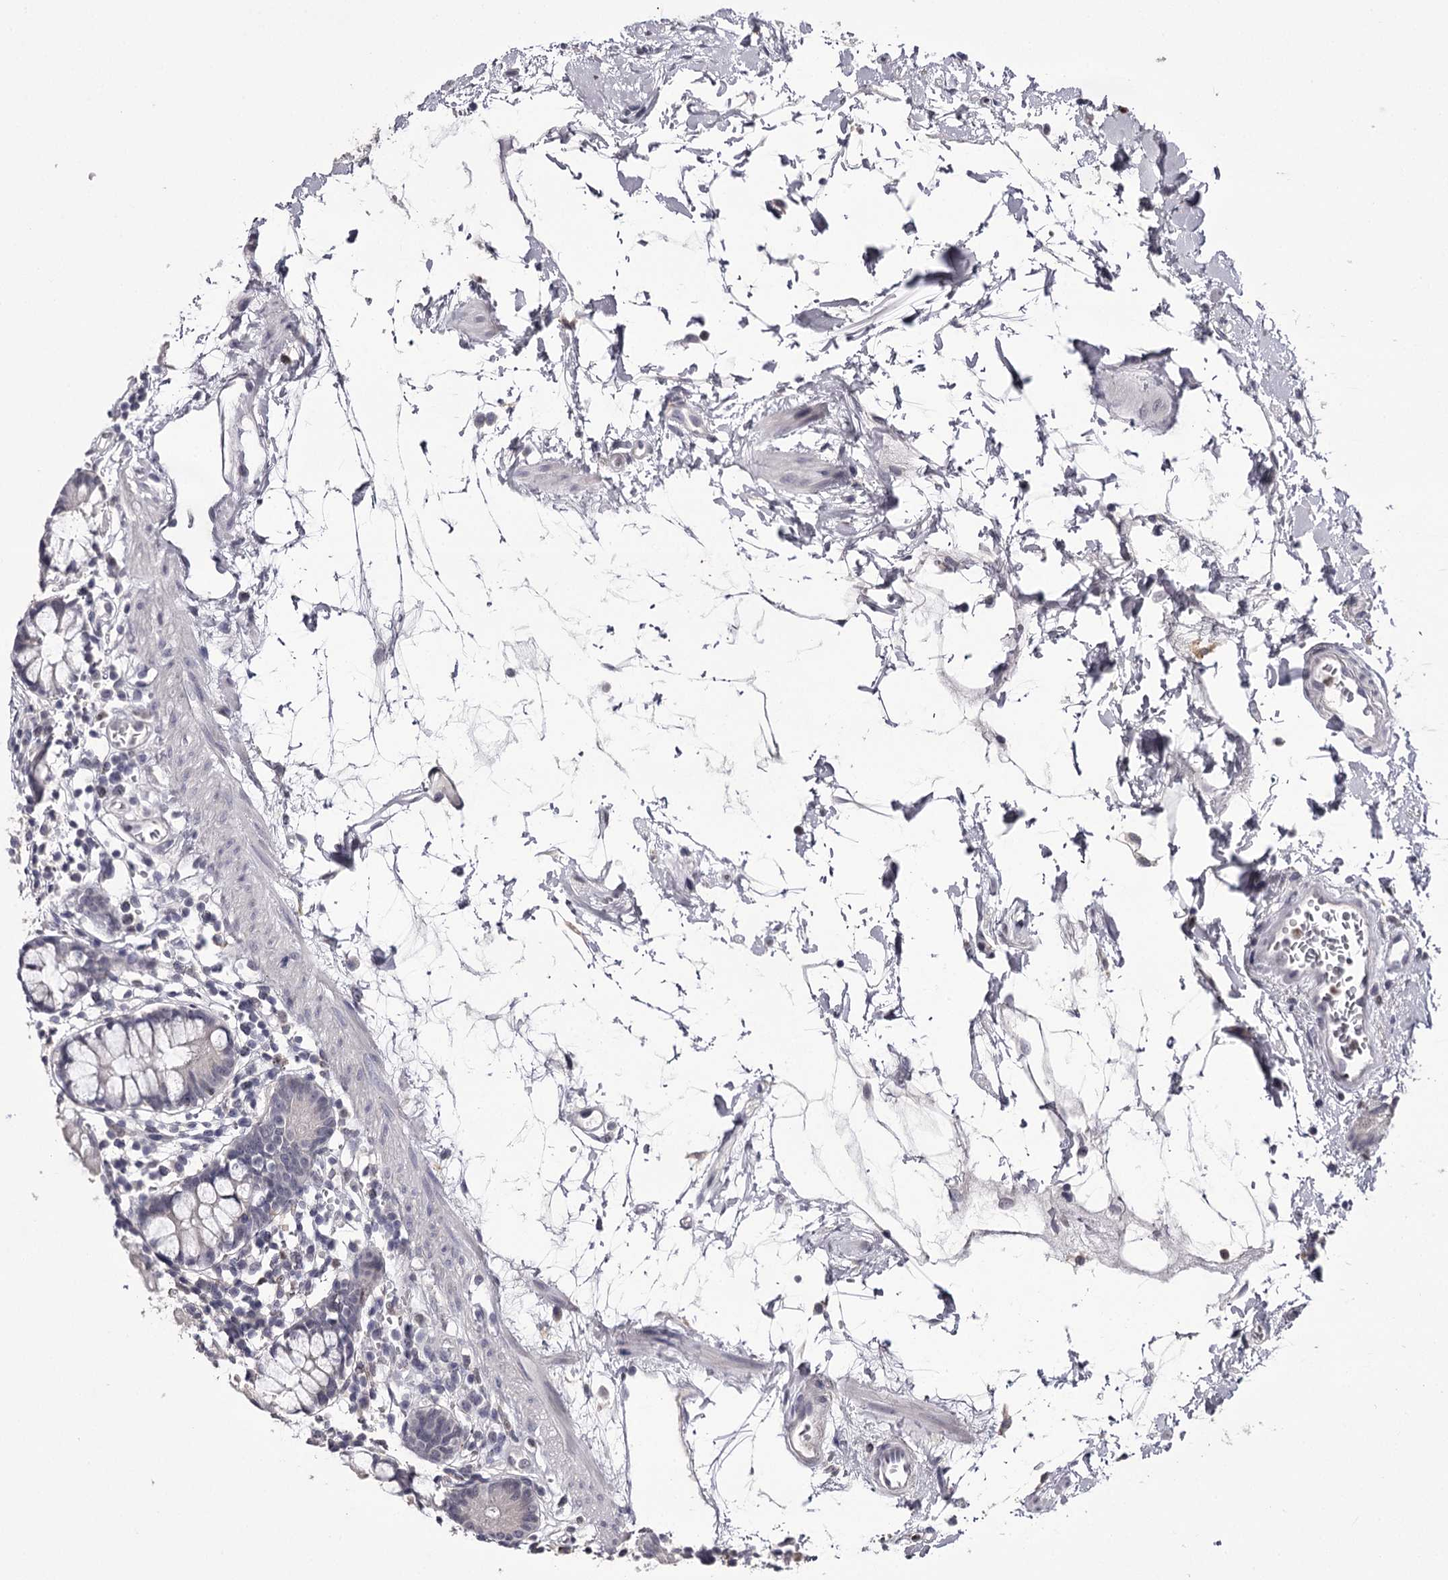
{"staining": {"intensity": "negative", "quantity": "none", "location": "none"}, "tissue": "small intestine", "cell_type": "Glandular cells", "image_type": "normal", "snomed": [{"axis": "morphology", "description": "Normal tissue, NOS"}, {"axis": "topography", "description": "Small intestine"}], "caption": "Immunohistochemical staining of normal human small intestine reveals no significant staining in glandular cells.", "gene": "SLC32A1", "patient": {"sex": "female", "age": 84}}